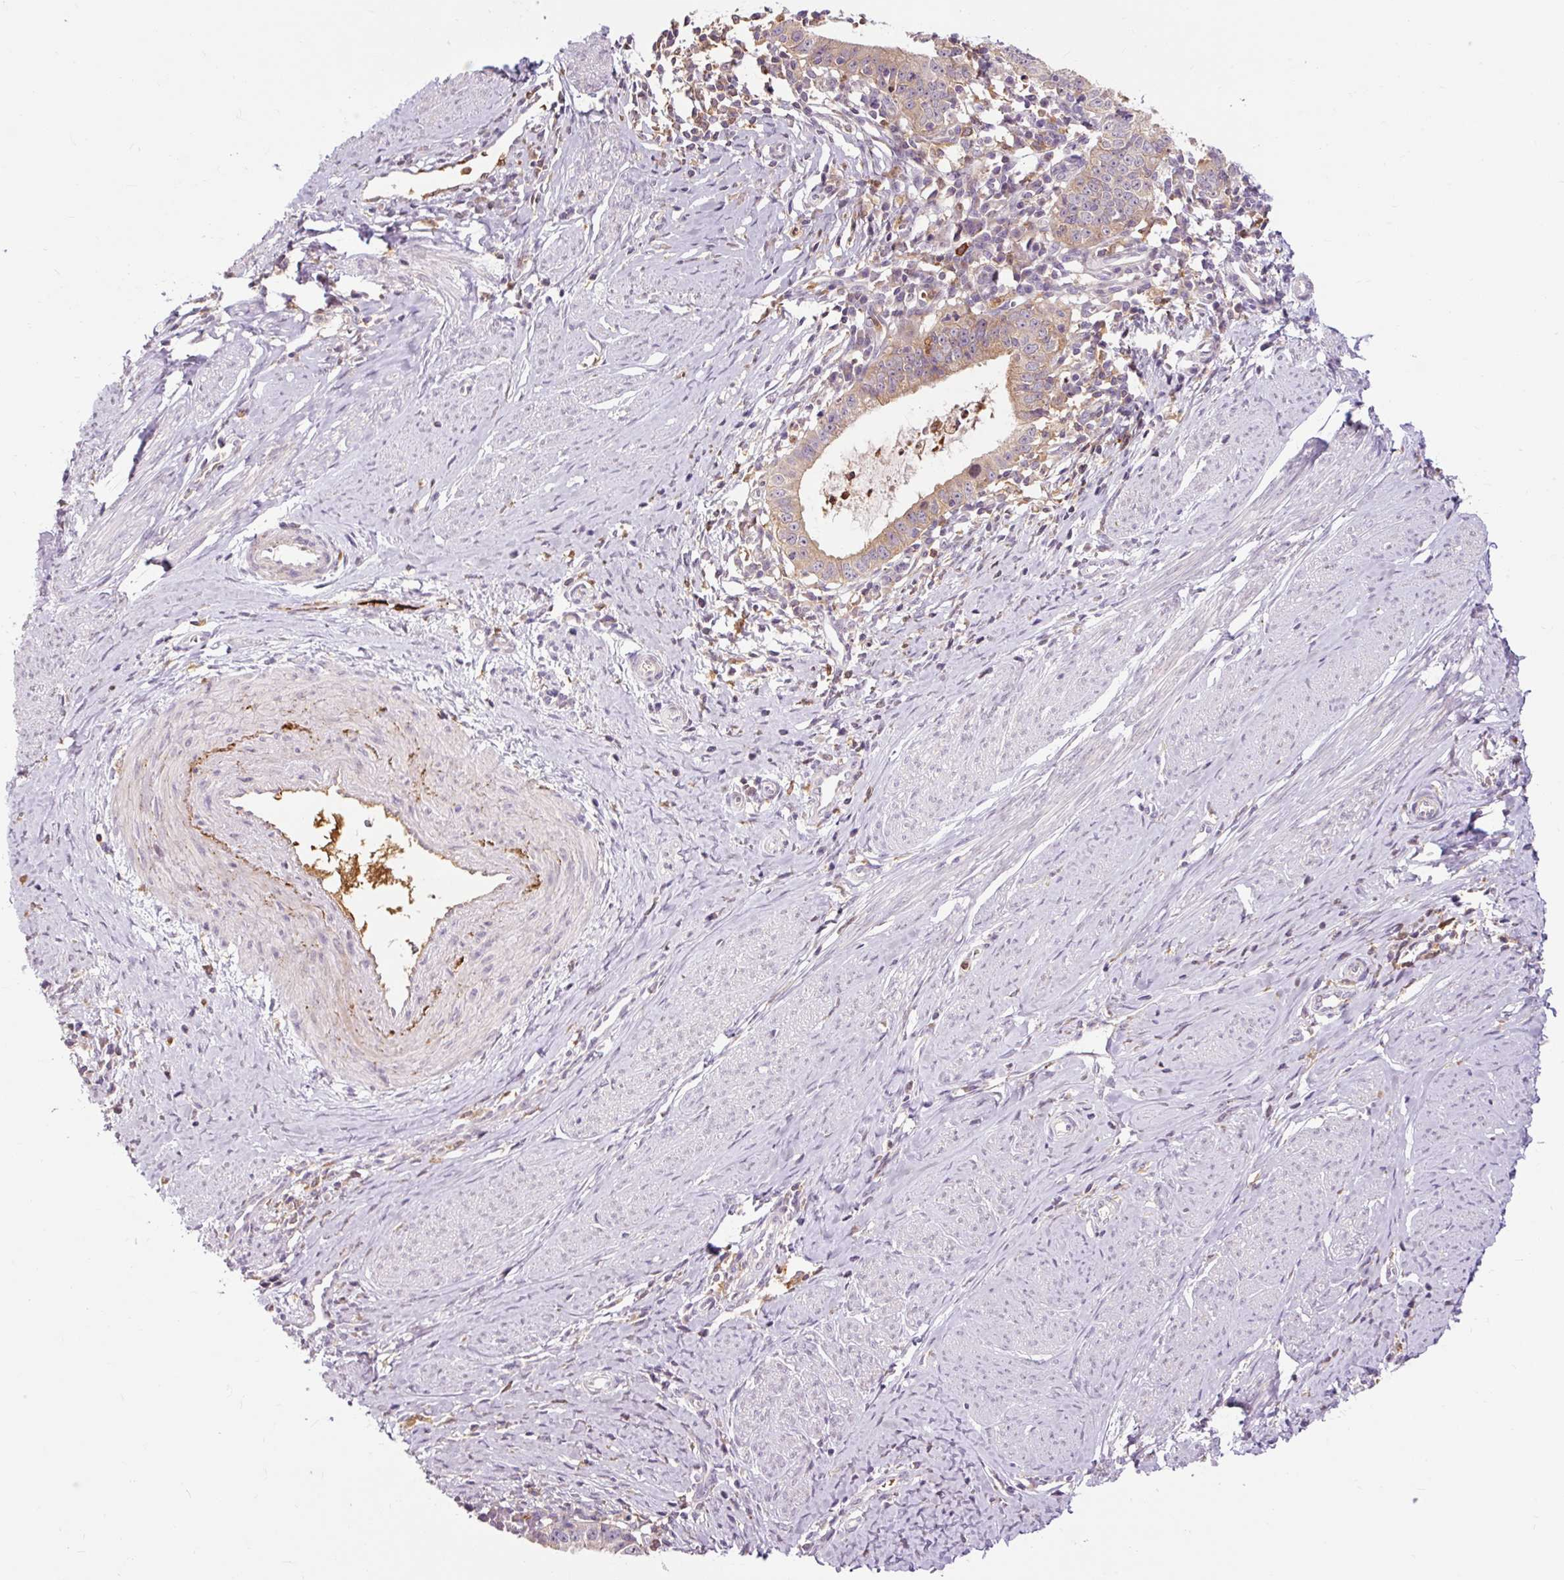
{"staining": {"intensity": "moderate", "quantity": "25%-75%", "location": "cytoplasmic/membranous"}, "tissue": "cervical cancer", "cell_type": "Tumor cells", "image_type": "cancer", "snomed": [{"axis": "morphology", "description": "Adenocarcinoma, NOS"}, {"axis": "topography", "description": "Cervix"}], "caption": "Immunohistochemistry histopathology image of cervical cancer (adenocarcinoma) stained for a protein (brown), which demonstrates medium levels of moderate cytoplasmic/membranous positivity in approximately 25%-75% of tumor cells.", "gene": "CEBPZ", "patient": {"sex": "female", "age": 36}}